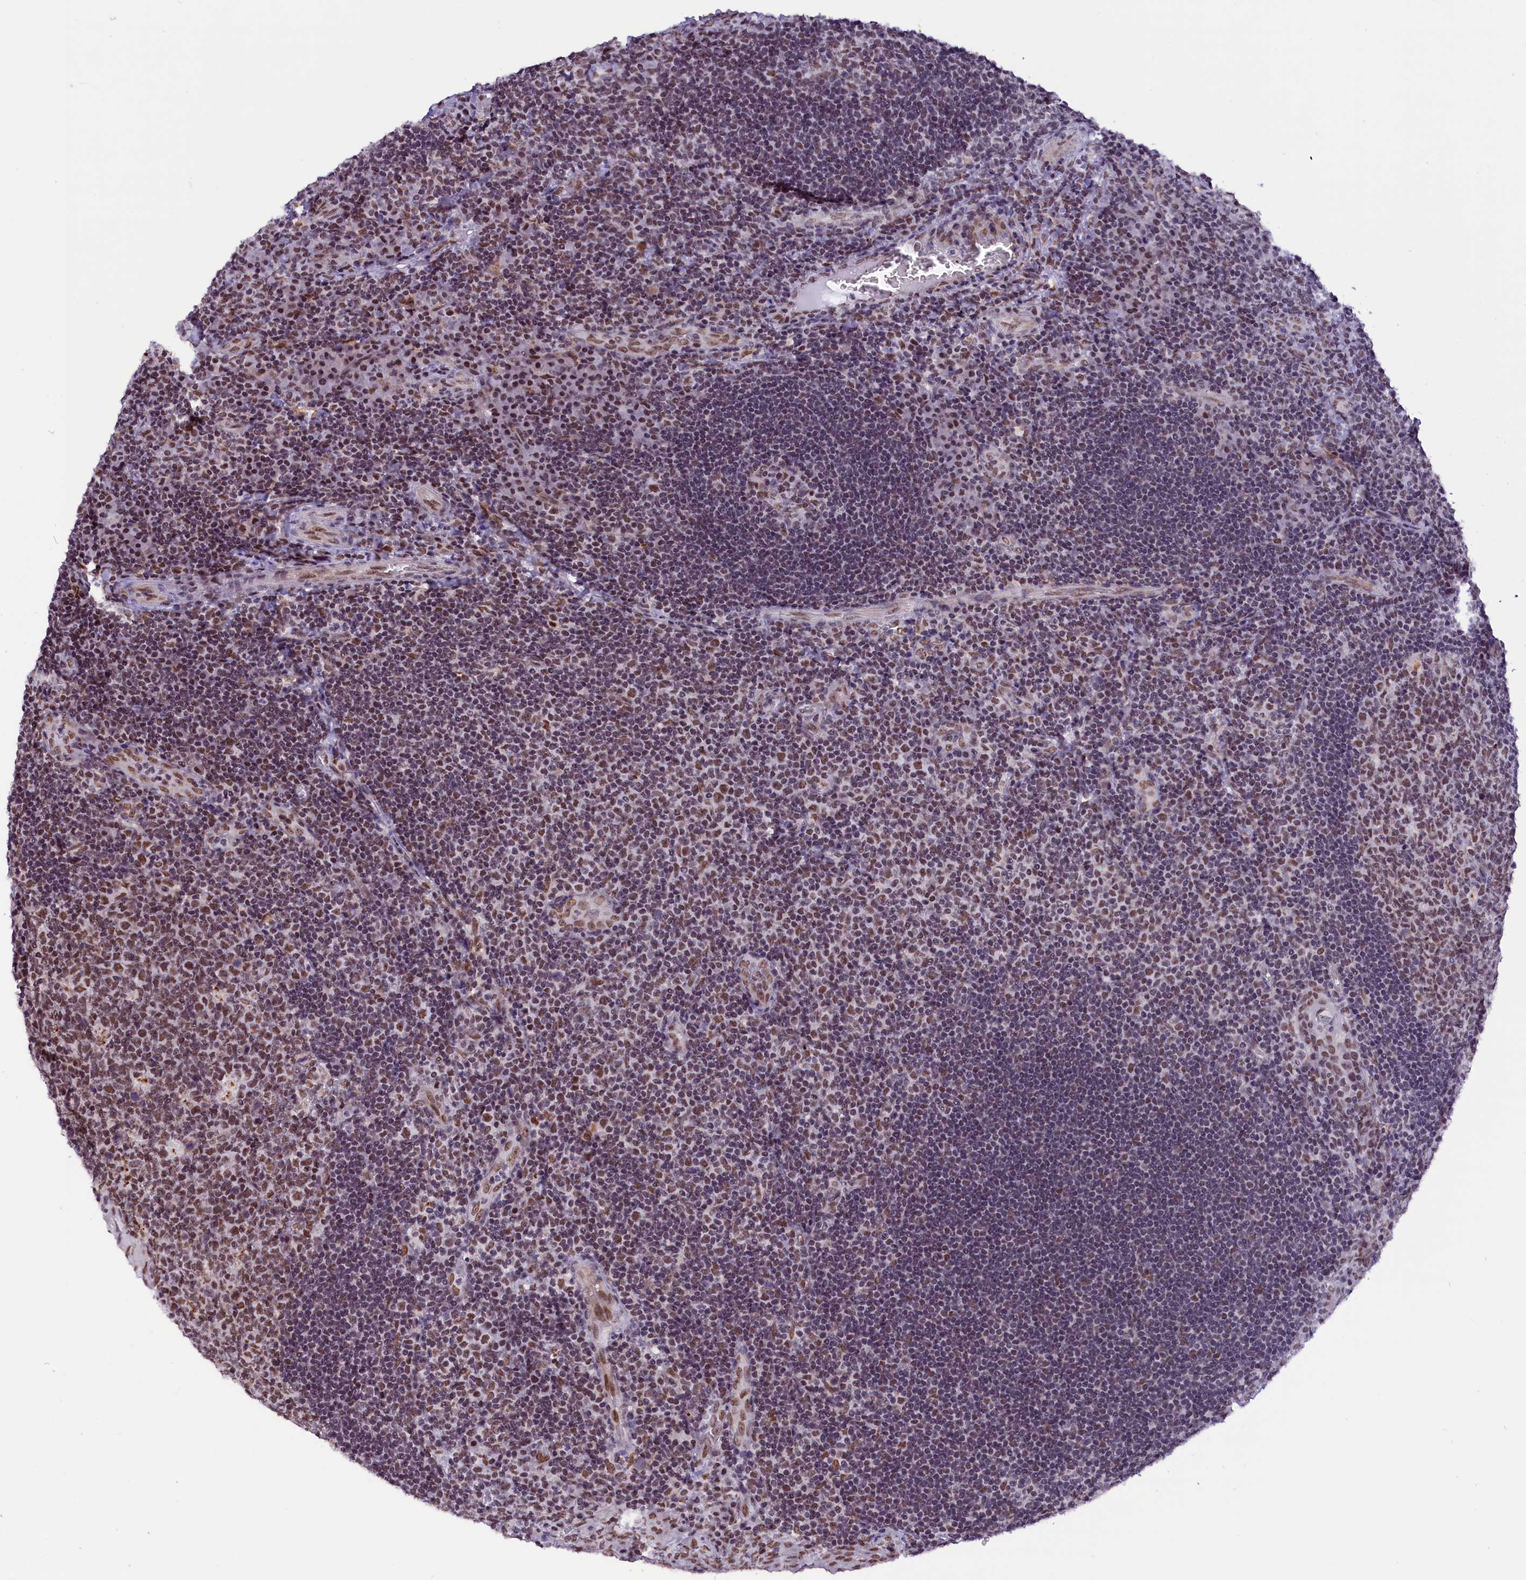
{"staining": {"intensity": "moderate", "quantity": "25%-75%", "location": "nuclear"}, "tissue": "tonsil", "cell_type": "Germinal center cells", "image_type": "normal", "snomed": [{"axis": "morphology", "description": "Normal tissue, NOS"}, {"axis": "topography", "description": "Tonsil"}], "caption": "Germinal center cells exhibit medium levels of moderate nuclear expression in about 25%-75% of cells in normal human tonsil. (Brightfield microscopy of DAB IHC at high magnification).", "gene": "CDYL2", "patient": {"sex": "male", "age": 17}}